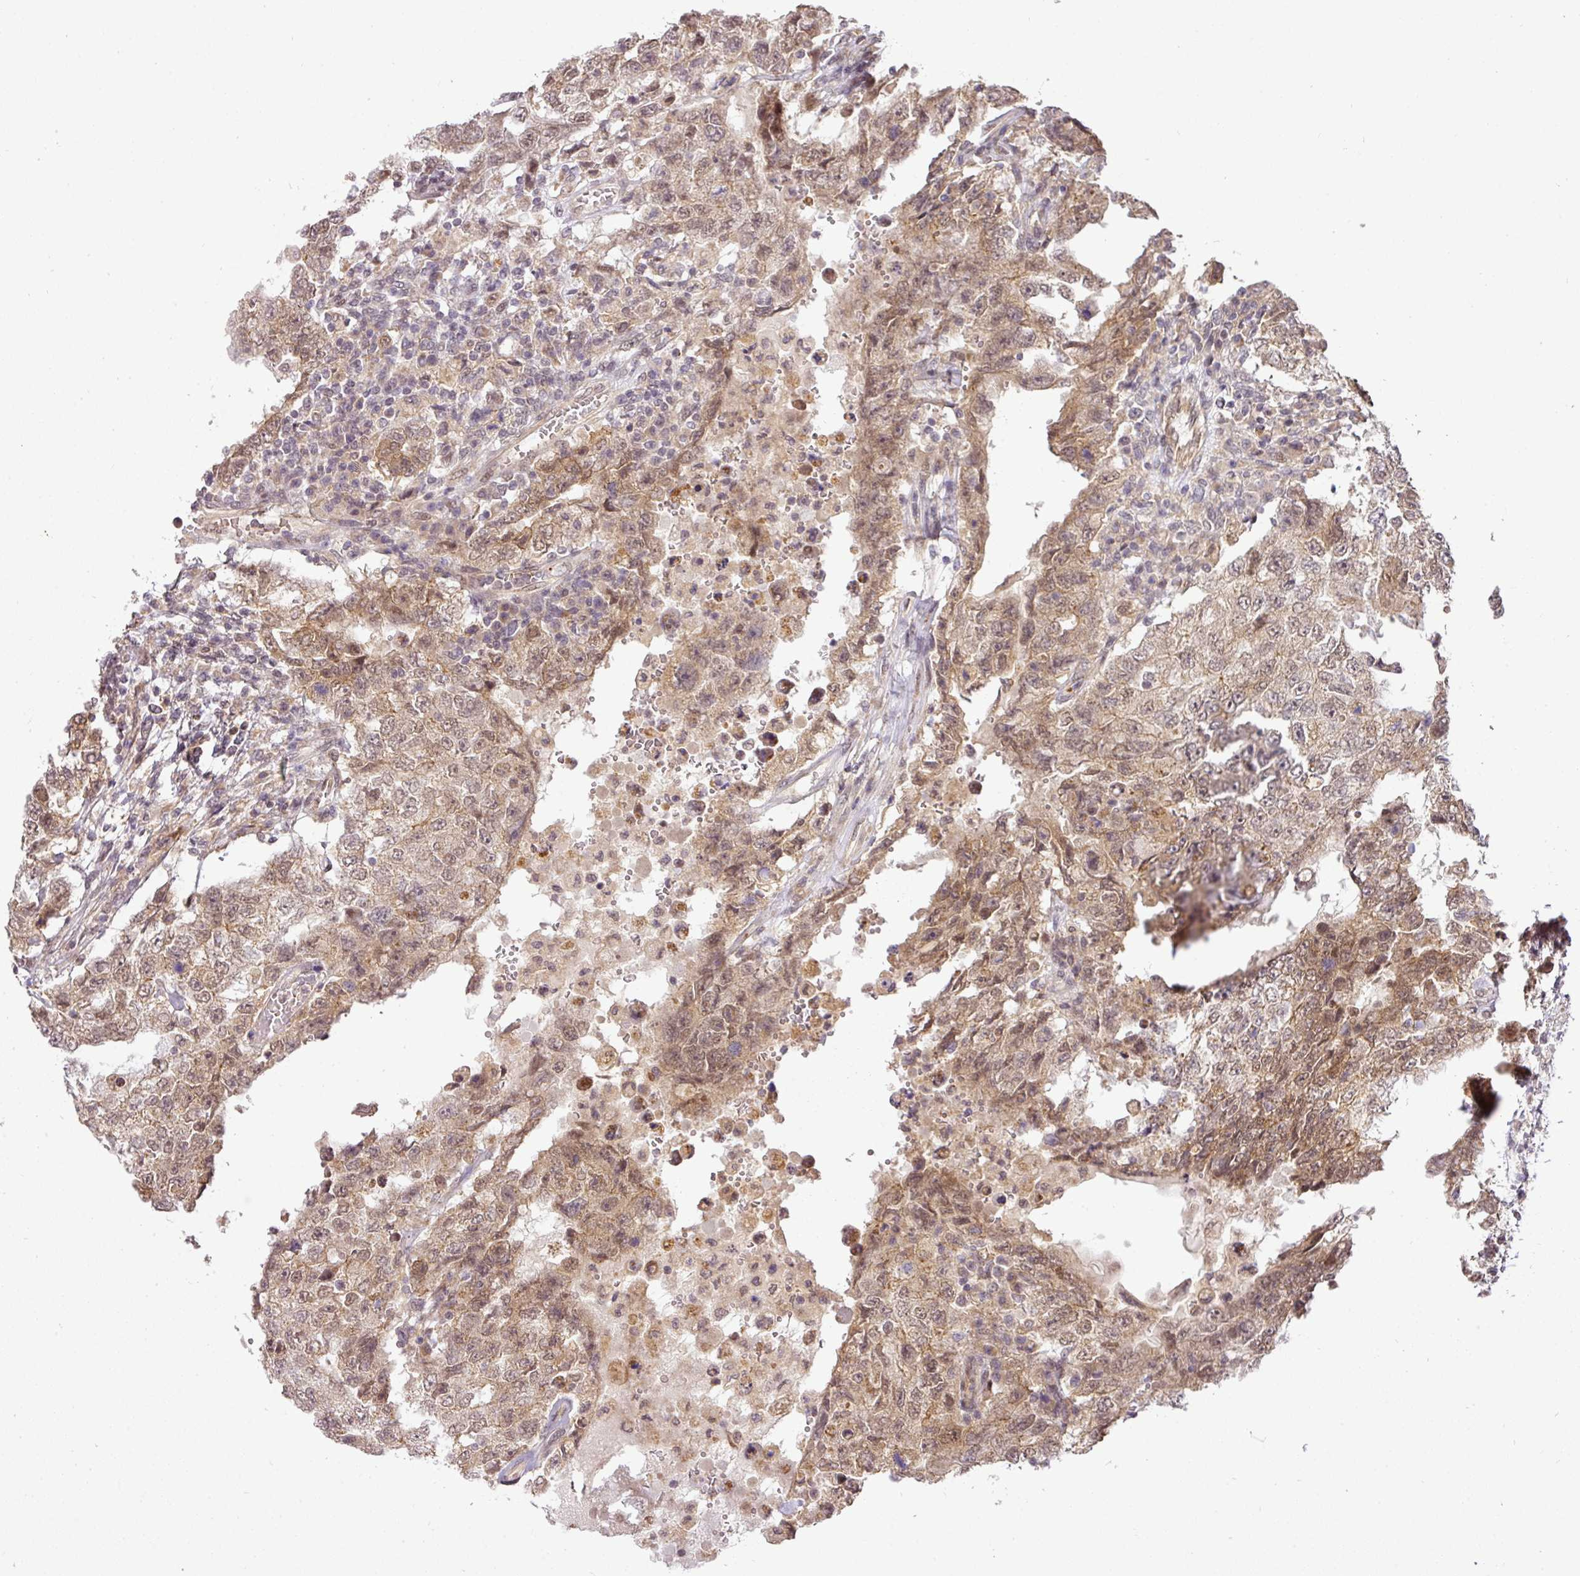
{"staining": {"intensity": "moderate", "quantity": ">75%", "location": "nuclear"}, "tissue": "testis cancer", "cell_type": "Tumor cells", "image_type": "cancer", "snomed": [{"axis": "morphology", "description": "Carcinoma, Embryonal, NOS"}, {"axis": "topography", "description": "Testis"}], "caption": "Immunohistochemical staining of testis cancer reveals medium levels of moderate nuclear expression in approximately >75% of tumor cells.", "gene": "C1orf226", "patient": {"sex": "male", "age": 26}}